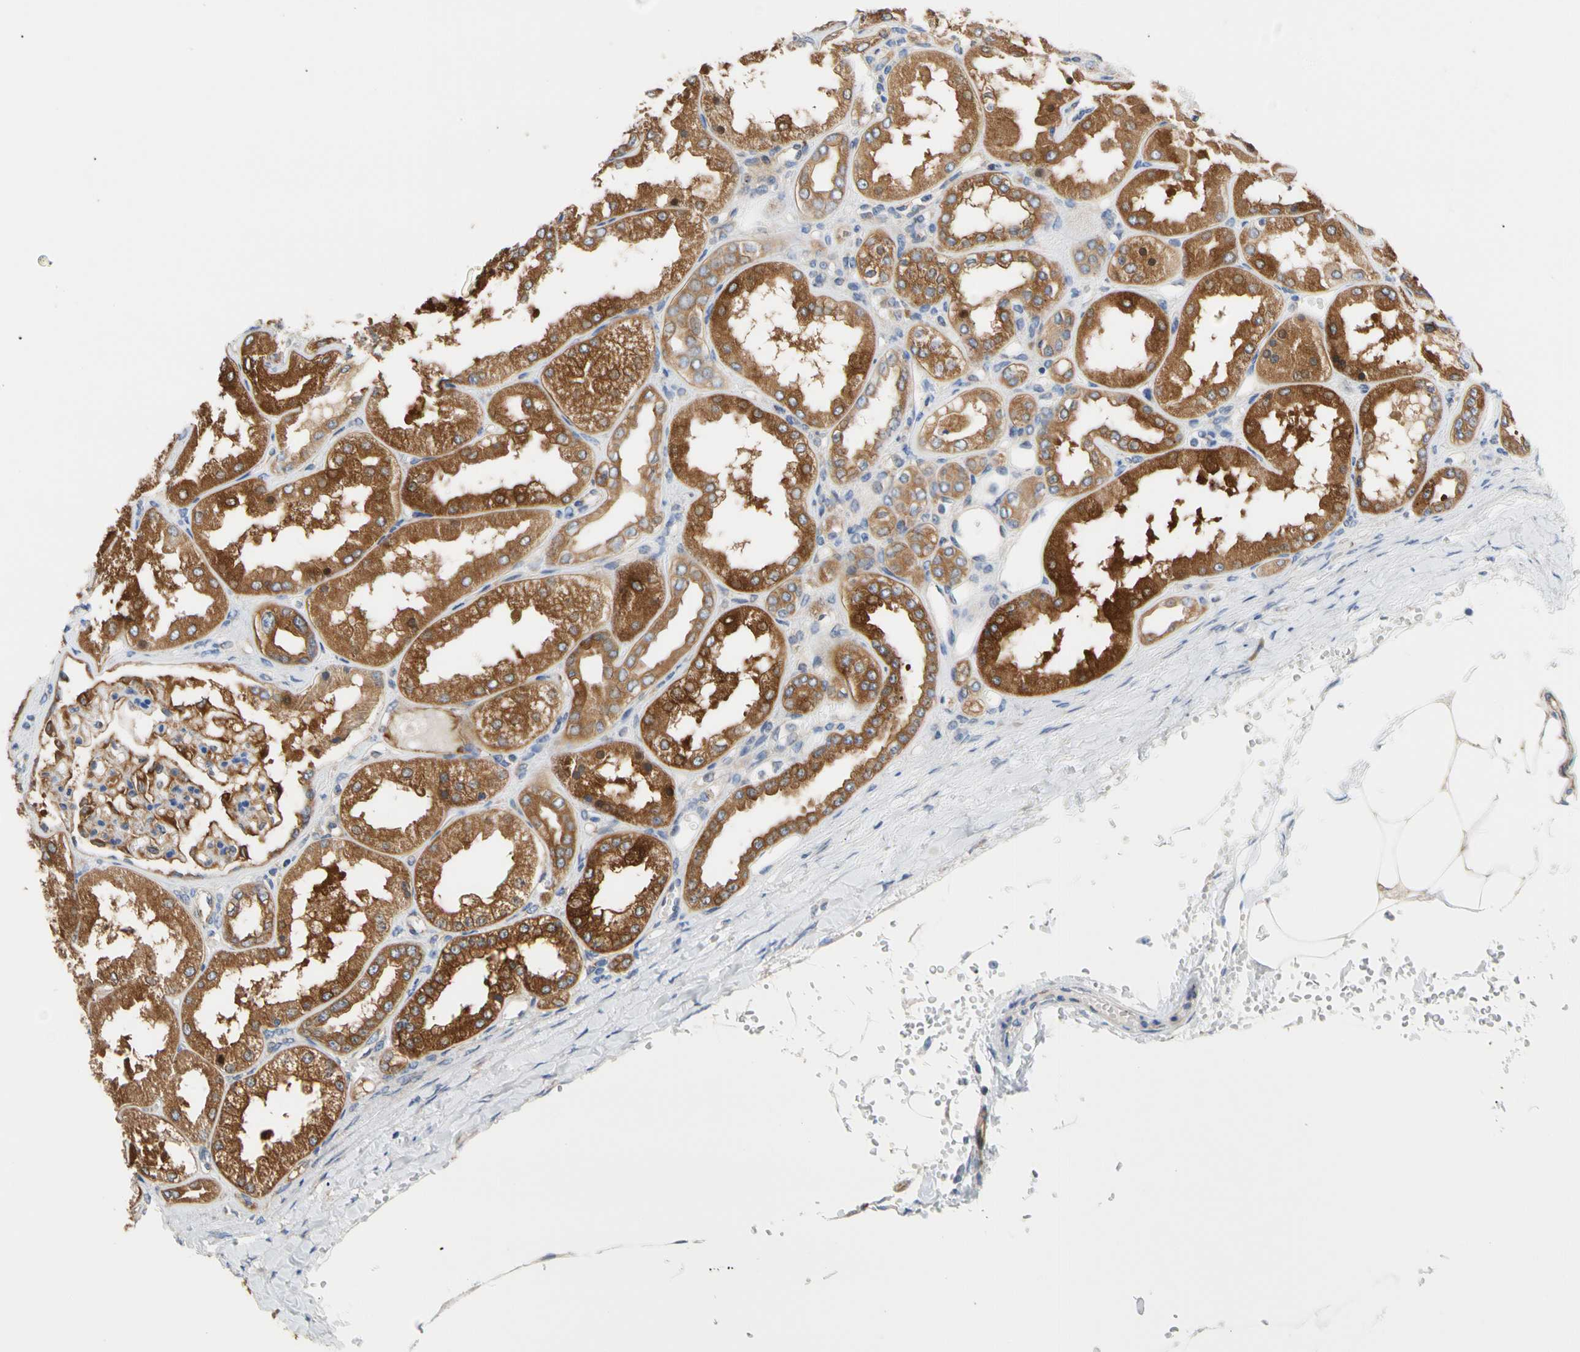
{"staining": {"intensity": "strong", "quantity": ">75%", "location": "cytoplasmic/membranous"}, "tissue": "kidney", "cell_type": "Cells in glomeruli", "image_type": "normal", "snomed": [{"axis": "morphology", "description": "Normal tissue, NOS"}, {"axis": "topography", "description": "Kidney"}], "caption": "Cells in glomeruli reveal strong cytoplasmic/membranous staining in approximately >75% of cells in benign kidney.", "gene": "GPHN", "patient": {"sex": "female", "age": 56}}